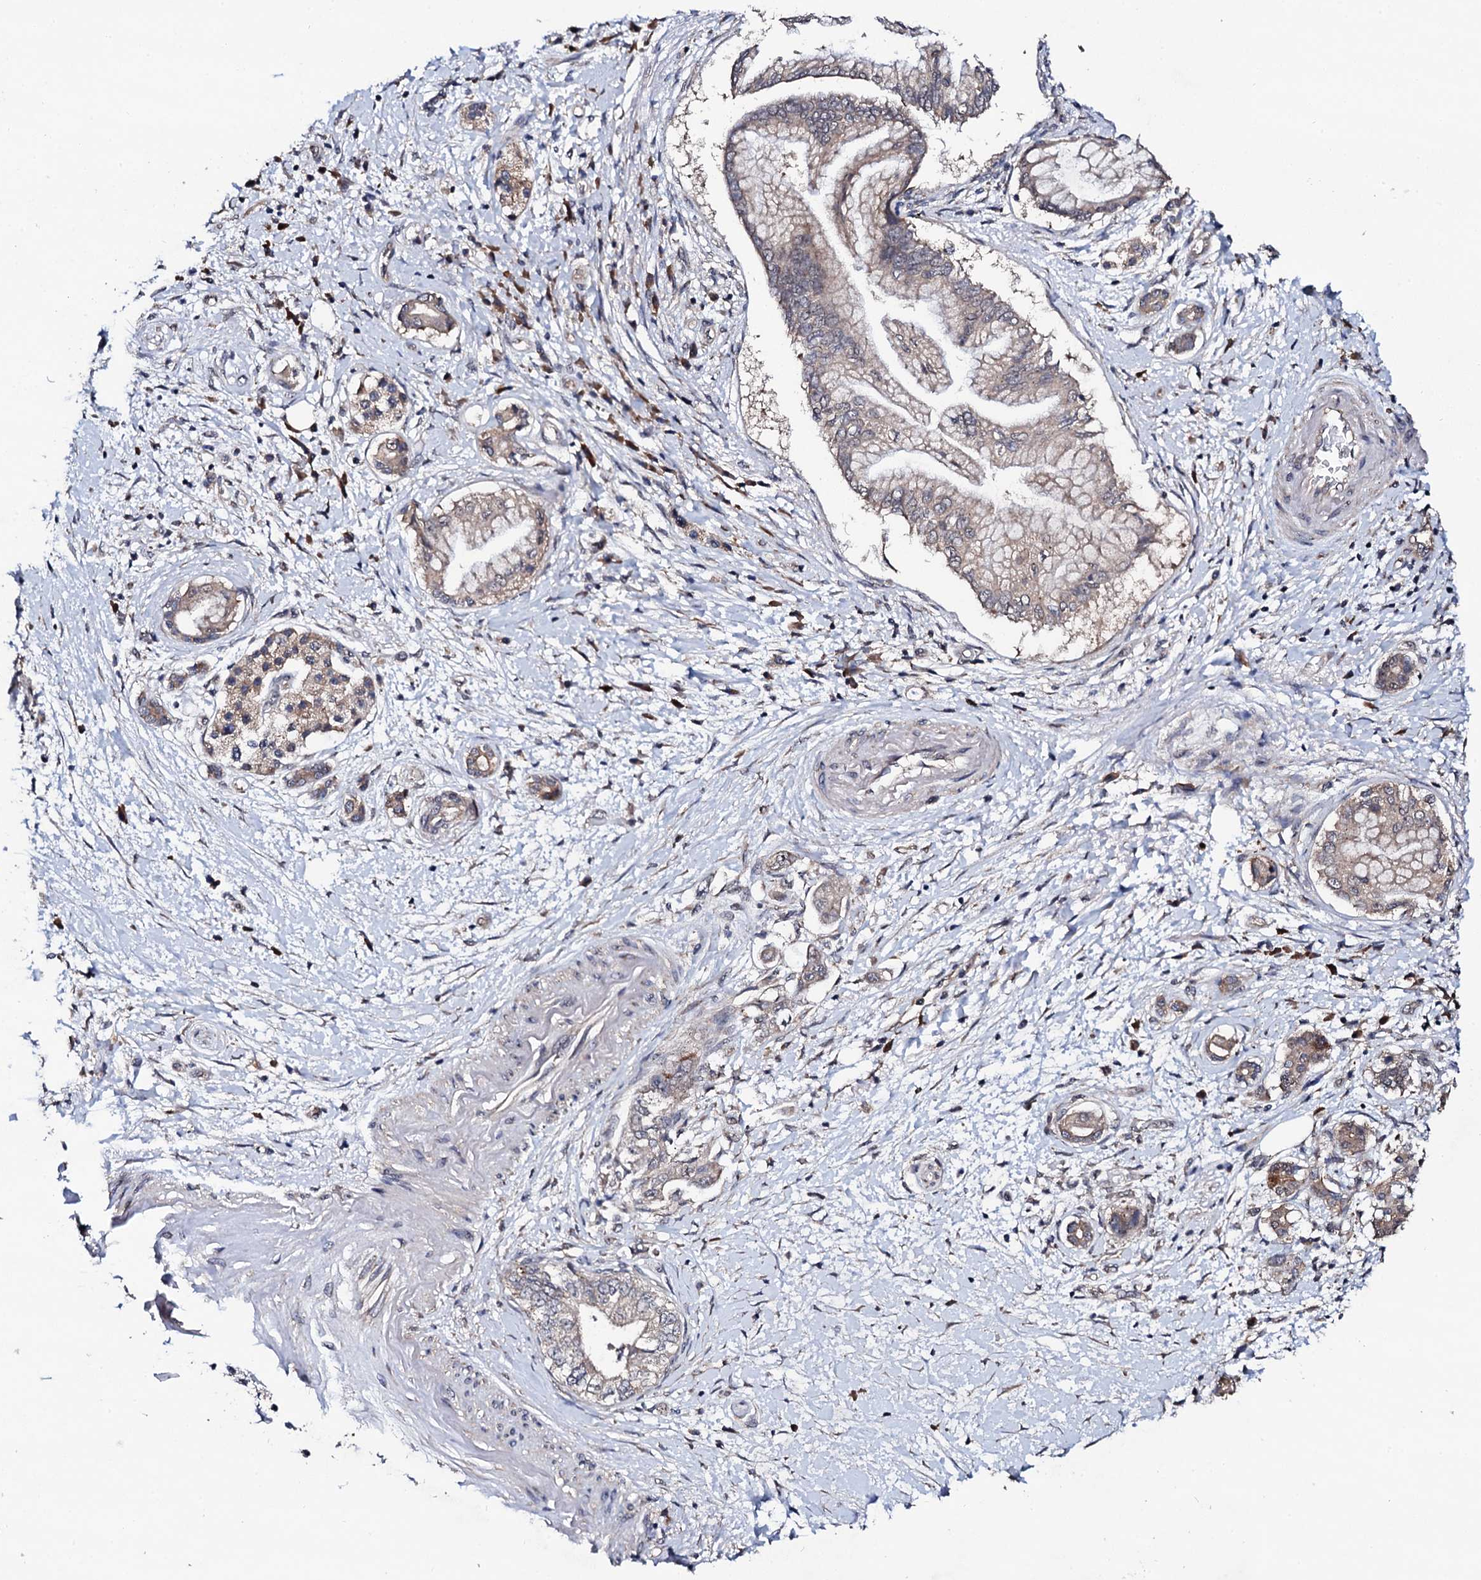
{"staining": {"intensity": "moderate", "quantity": "25%-75%", "location": "cytoplasmic/membranous"}, "tissue": "pancreatic cancer", "cell_type": "Tumor cells", "image_type": "cancer", "snomed": [{"axis": "morphology", "description": "Adenocarcinoma, NOS"}, {"axis": "topography", "description": "Pancreas"}], "caption": "An image of human pancreatic adenocarcinoma stained for a protein reveals moderate cytoplasmic/membranous brown staining in tumor cells.", "gene": "IP6K1", "patient": {"sex": "female", "age": 73}}